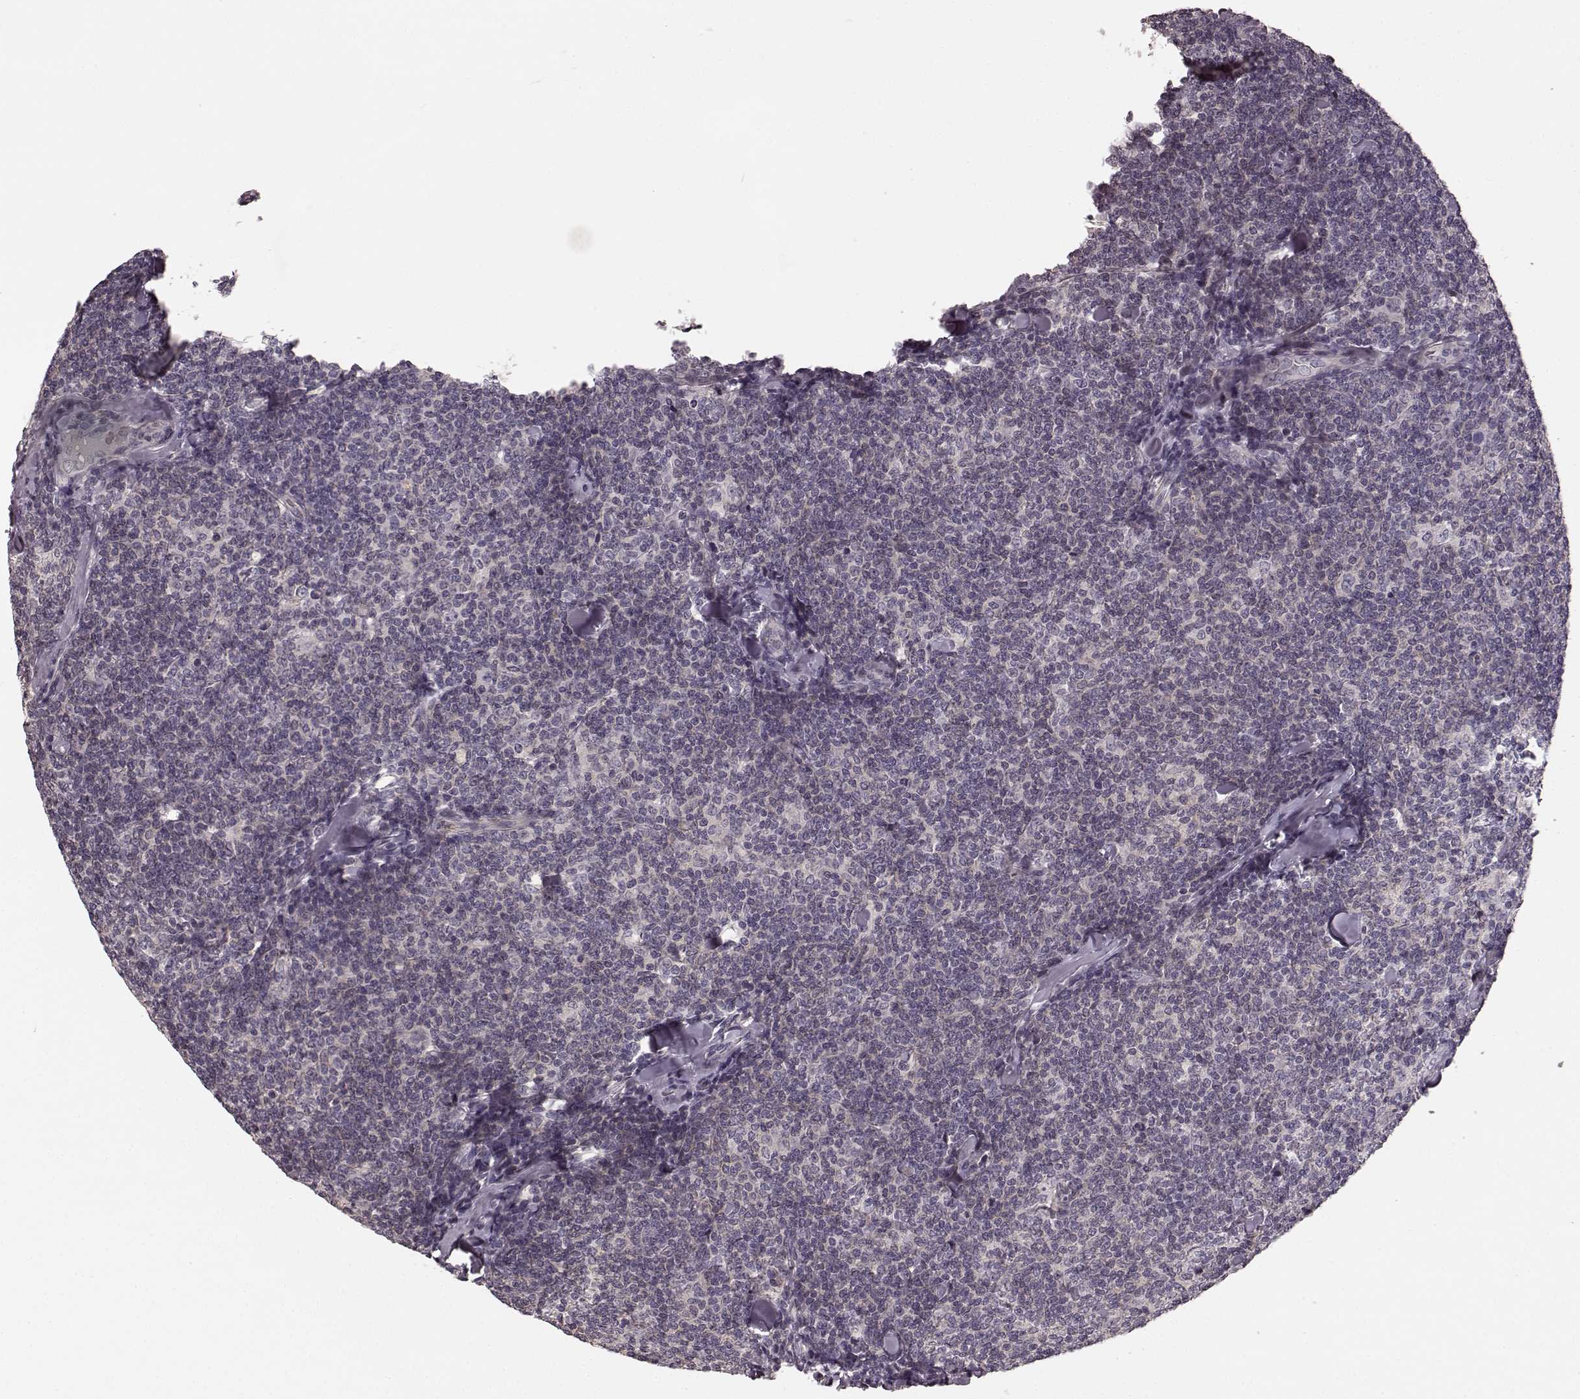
{"staining": {"intensity": "negative", "quantity": "none", "location": "none"}, "tissue": "lymphoma", "cell_type": "Tumor cells", "image_type": "cancer", "snomed": [{"axis": "morphology", "description": "Malignant lymphoma, non-Hodgkin's type, Low grade"}, {"axis": "topography", "description": "Lymph node"}], "caption": "There is no significant positivity in tumor cells of lymphoma.", "gene": "PRKCE", "patient": {"sex": "female", "age": 56}}